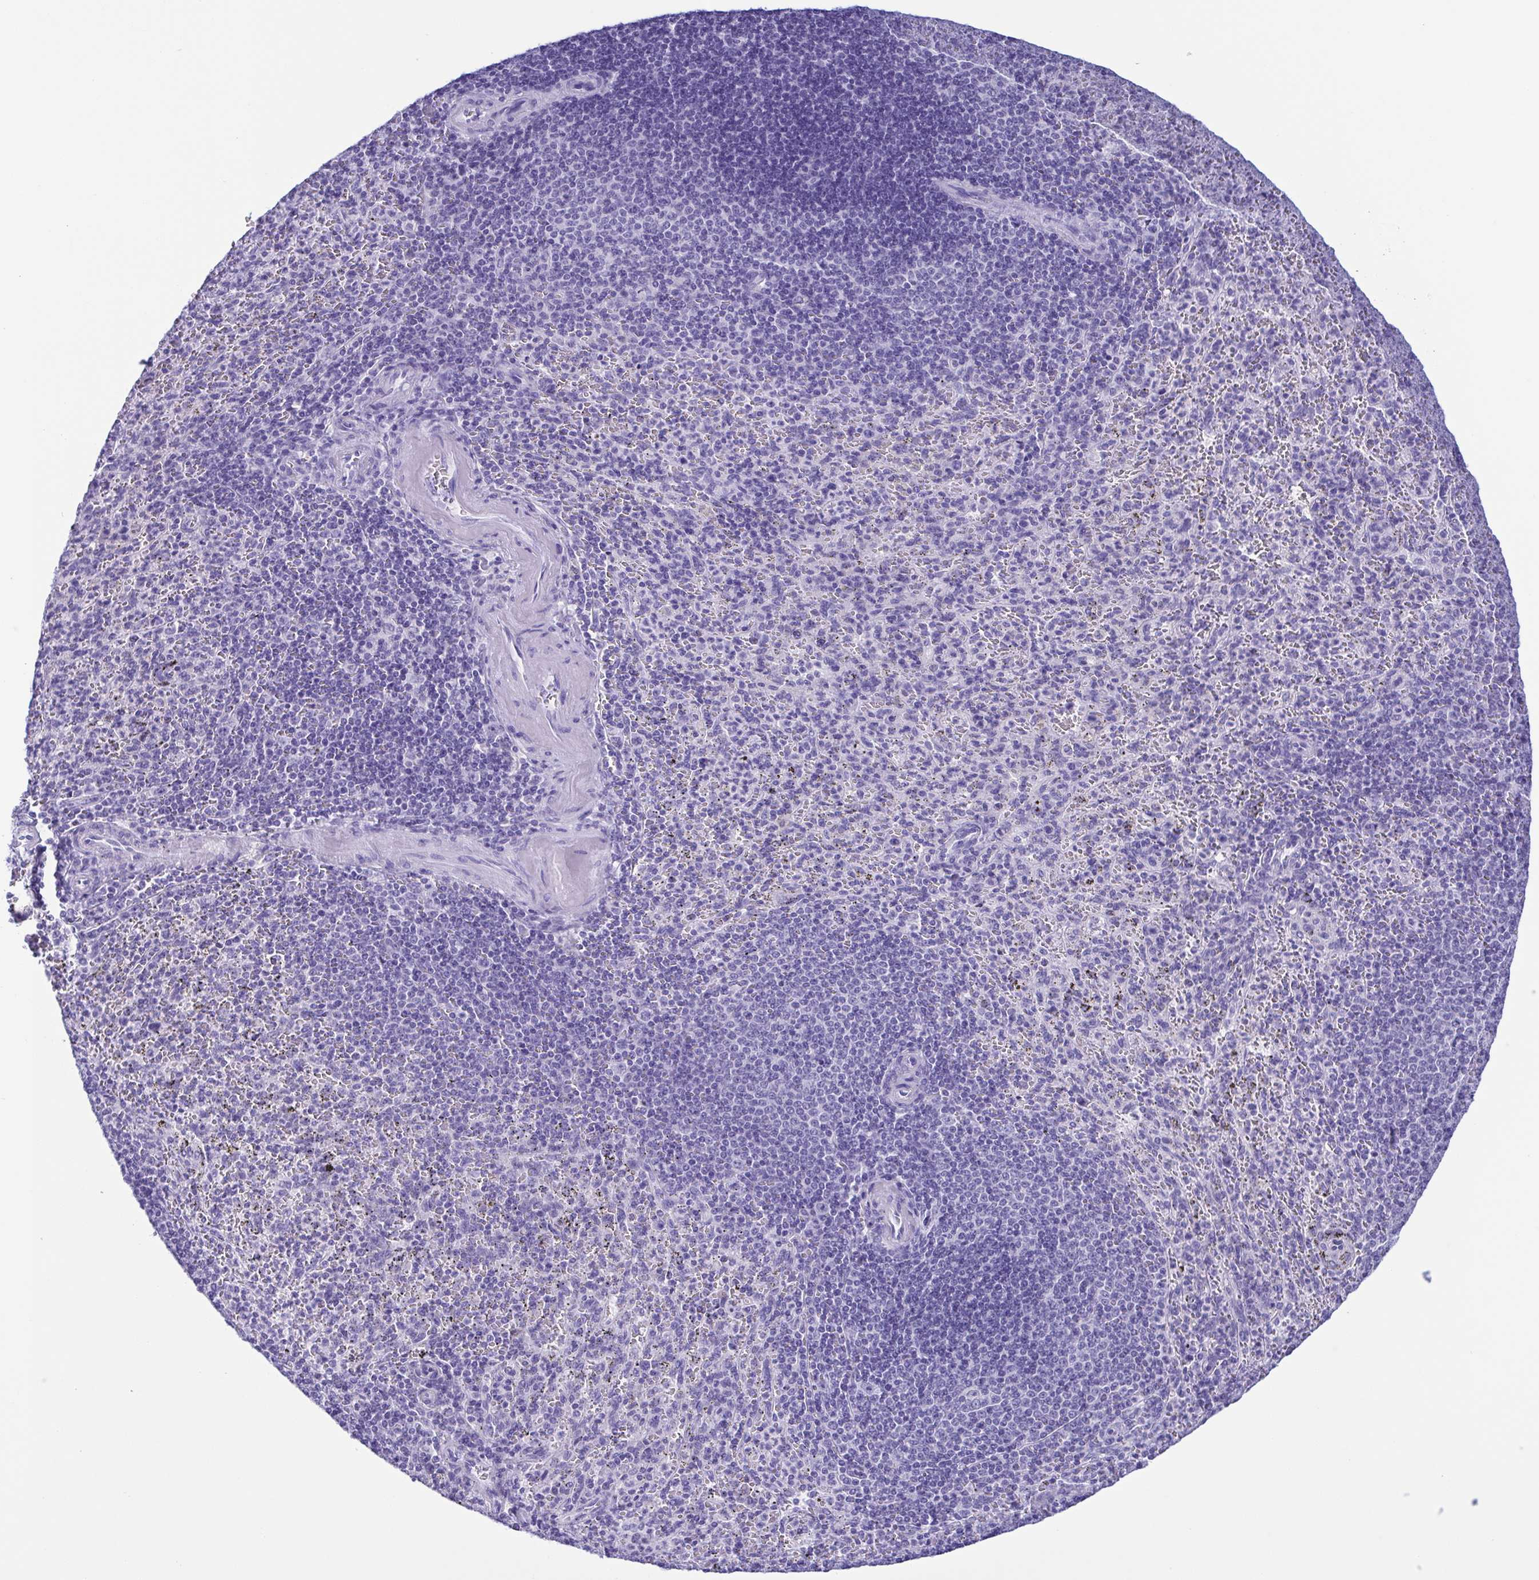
{"staining": {"intensity": "negative", "quantity": "none", "location": "none"}, "tissue": "spleen", "cell_type": "Cells in red pulp", "image_type": "normal", "snomed": [{"axis": "morphology", "description": "Normal tissue, NOS"}, {"axis": "topography", "description": "Spleen"}], "caption": "This is a photomicrograph of IHC staining of benign spleen, which shows no positivity in cells in red pulp. Brightfield microscopy of immunohistochemistry (IHC) stained with DAB (brown) and hematoxylin (blue), captured at high magnification.", "gene": "TSPY10", "patient": {"sex": "male", "age": 57}}